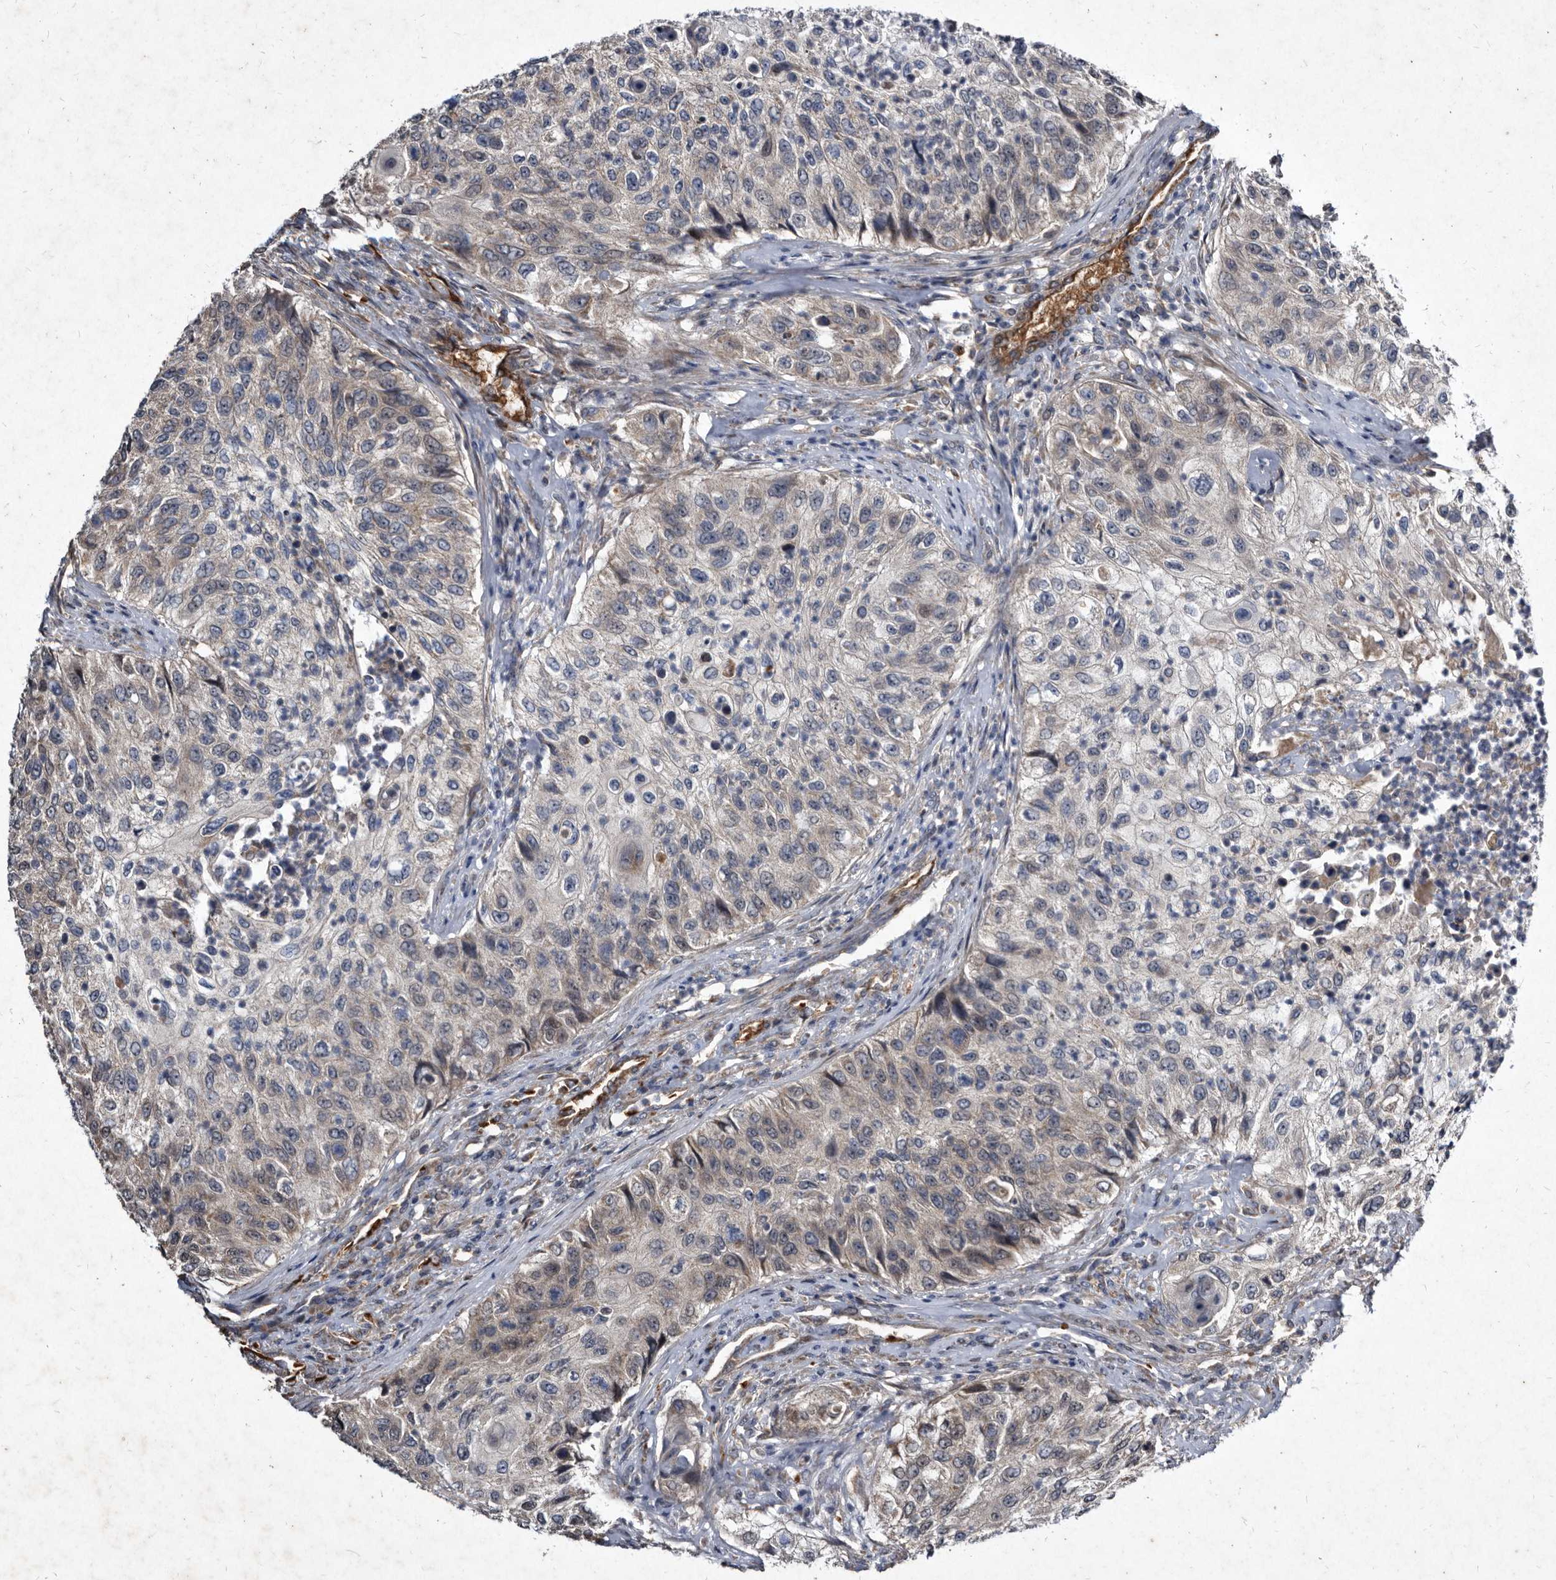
{"staining": {"intensity": "weak", "quantity": "<25%", "location": "cytoplasmic/membranous"}, "tissue": "urothelial cancer", "cell_type": "Tumor cells", "image_type": "cancer", "snomed": [{"axis": "morphology", "description": "Urothelial carcinoma, High grade"}, {"axis": "topography", "description": "Urinary bladder"}], "caption": "Urothelial cancer stained for a protein using IHC demonstrates no positivity tumor cells.", "gene": "YPEL3", "patient": {"sex": "female", "age": 60}}